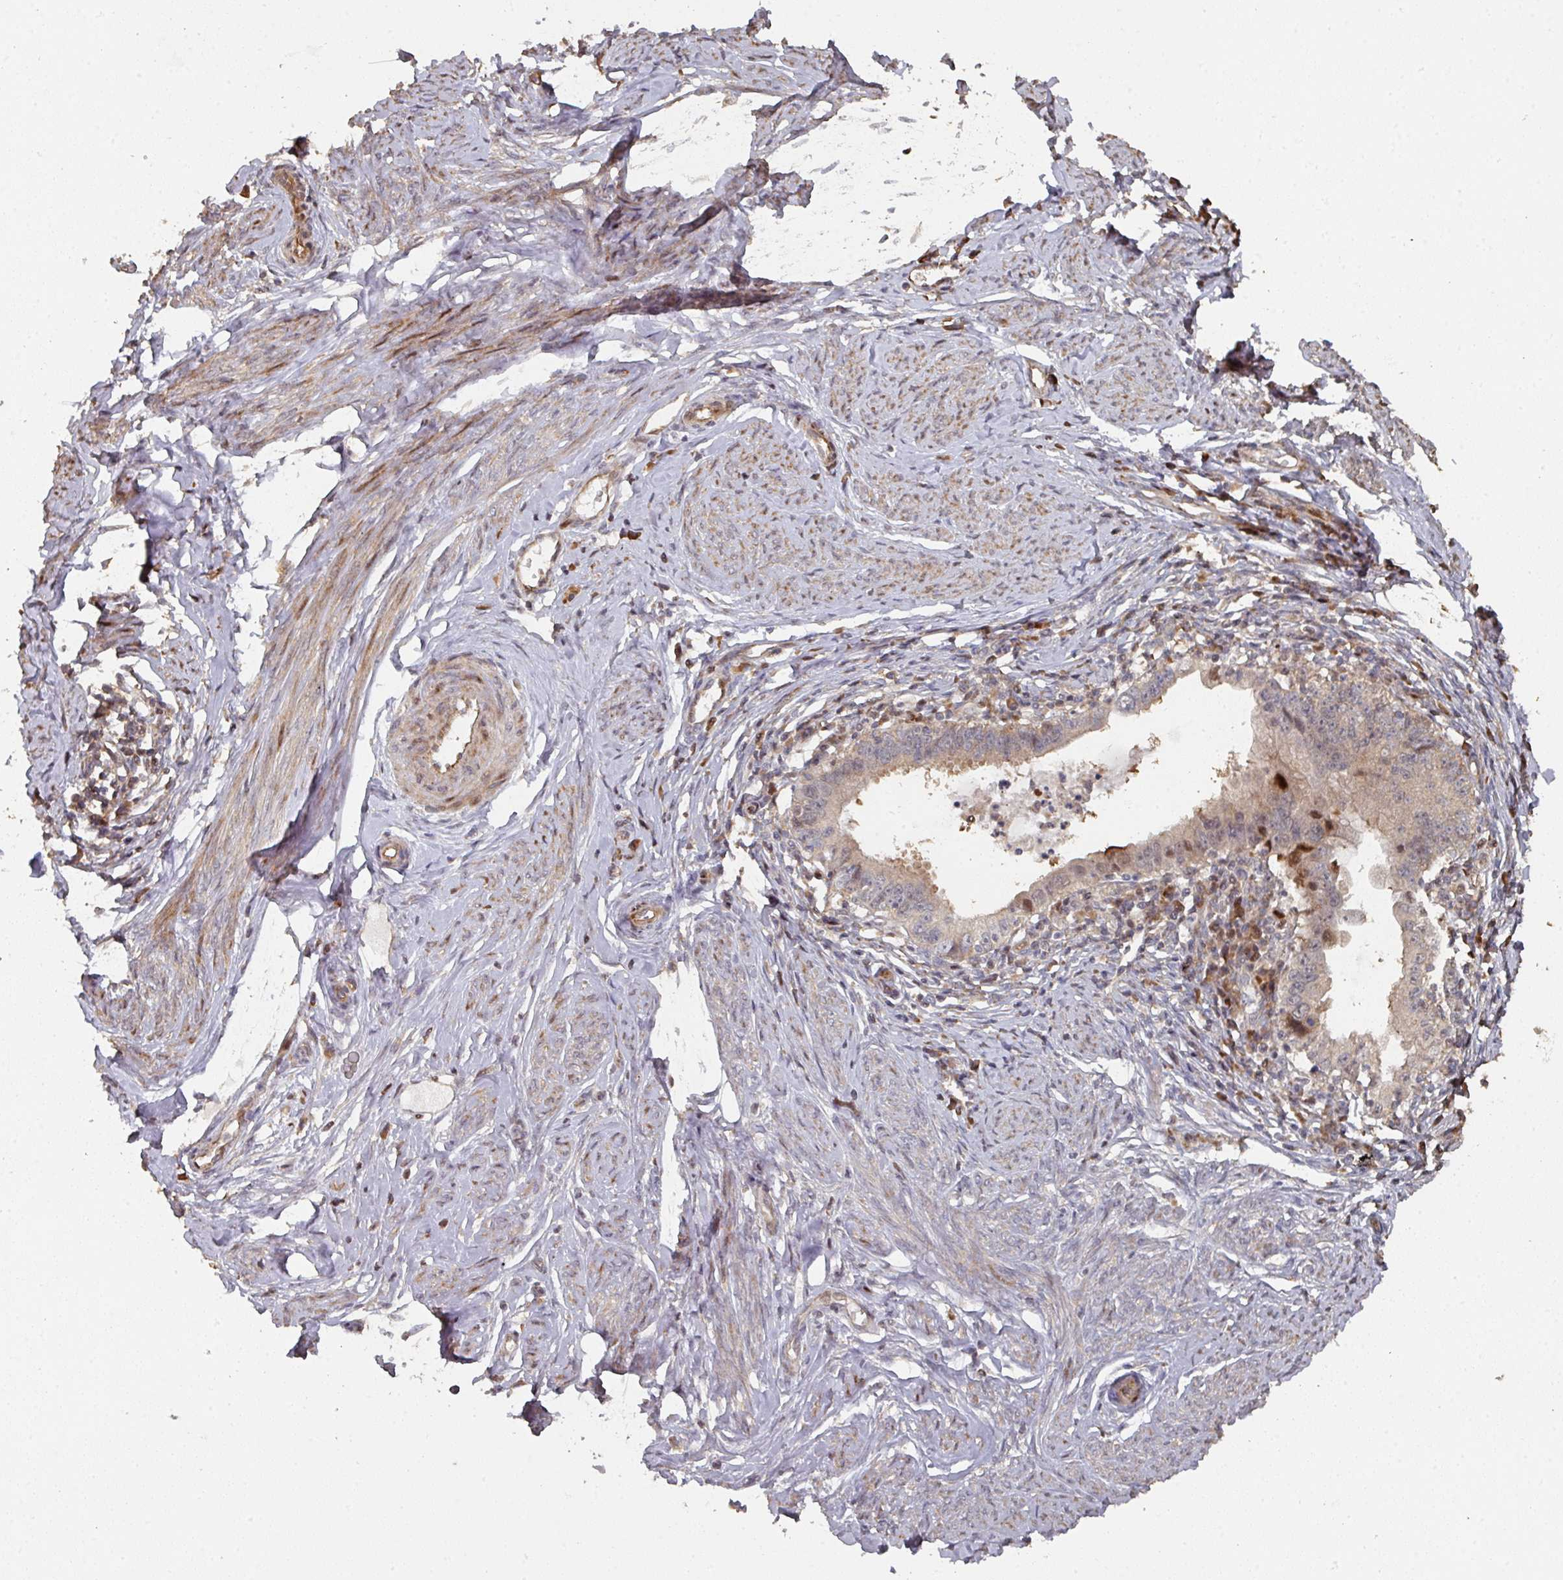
{"staining": {"intensity": "weak", "quantity": ">75%", "location": "cytoplasmic/membranous"}, "tissue": "cervical cancer", "cell_type": "Tumor cells", "image_type": "cancer", "snomed": [{"axis": "morphology", "description": "Adenocarcinoma, NOS"}, {"axis": "topography", "description": "Cervix"}], "caption": "IHC micrograph of cervical cancer (adenocarcinoma) stained for a protein (brown), which demonstrates low levels of weak cytoplasmic/membranous staining in approximately >75% of tumor cells.", "gene": "CA7", "patient": {"sex": "female", "age": 36}}